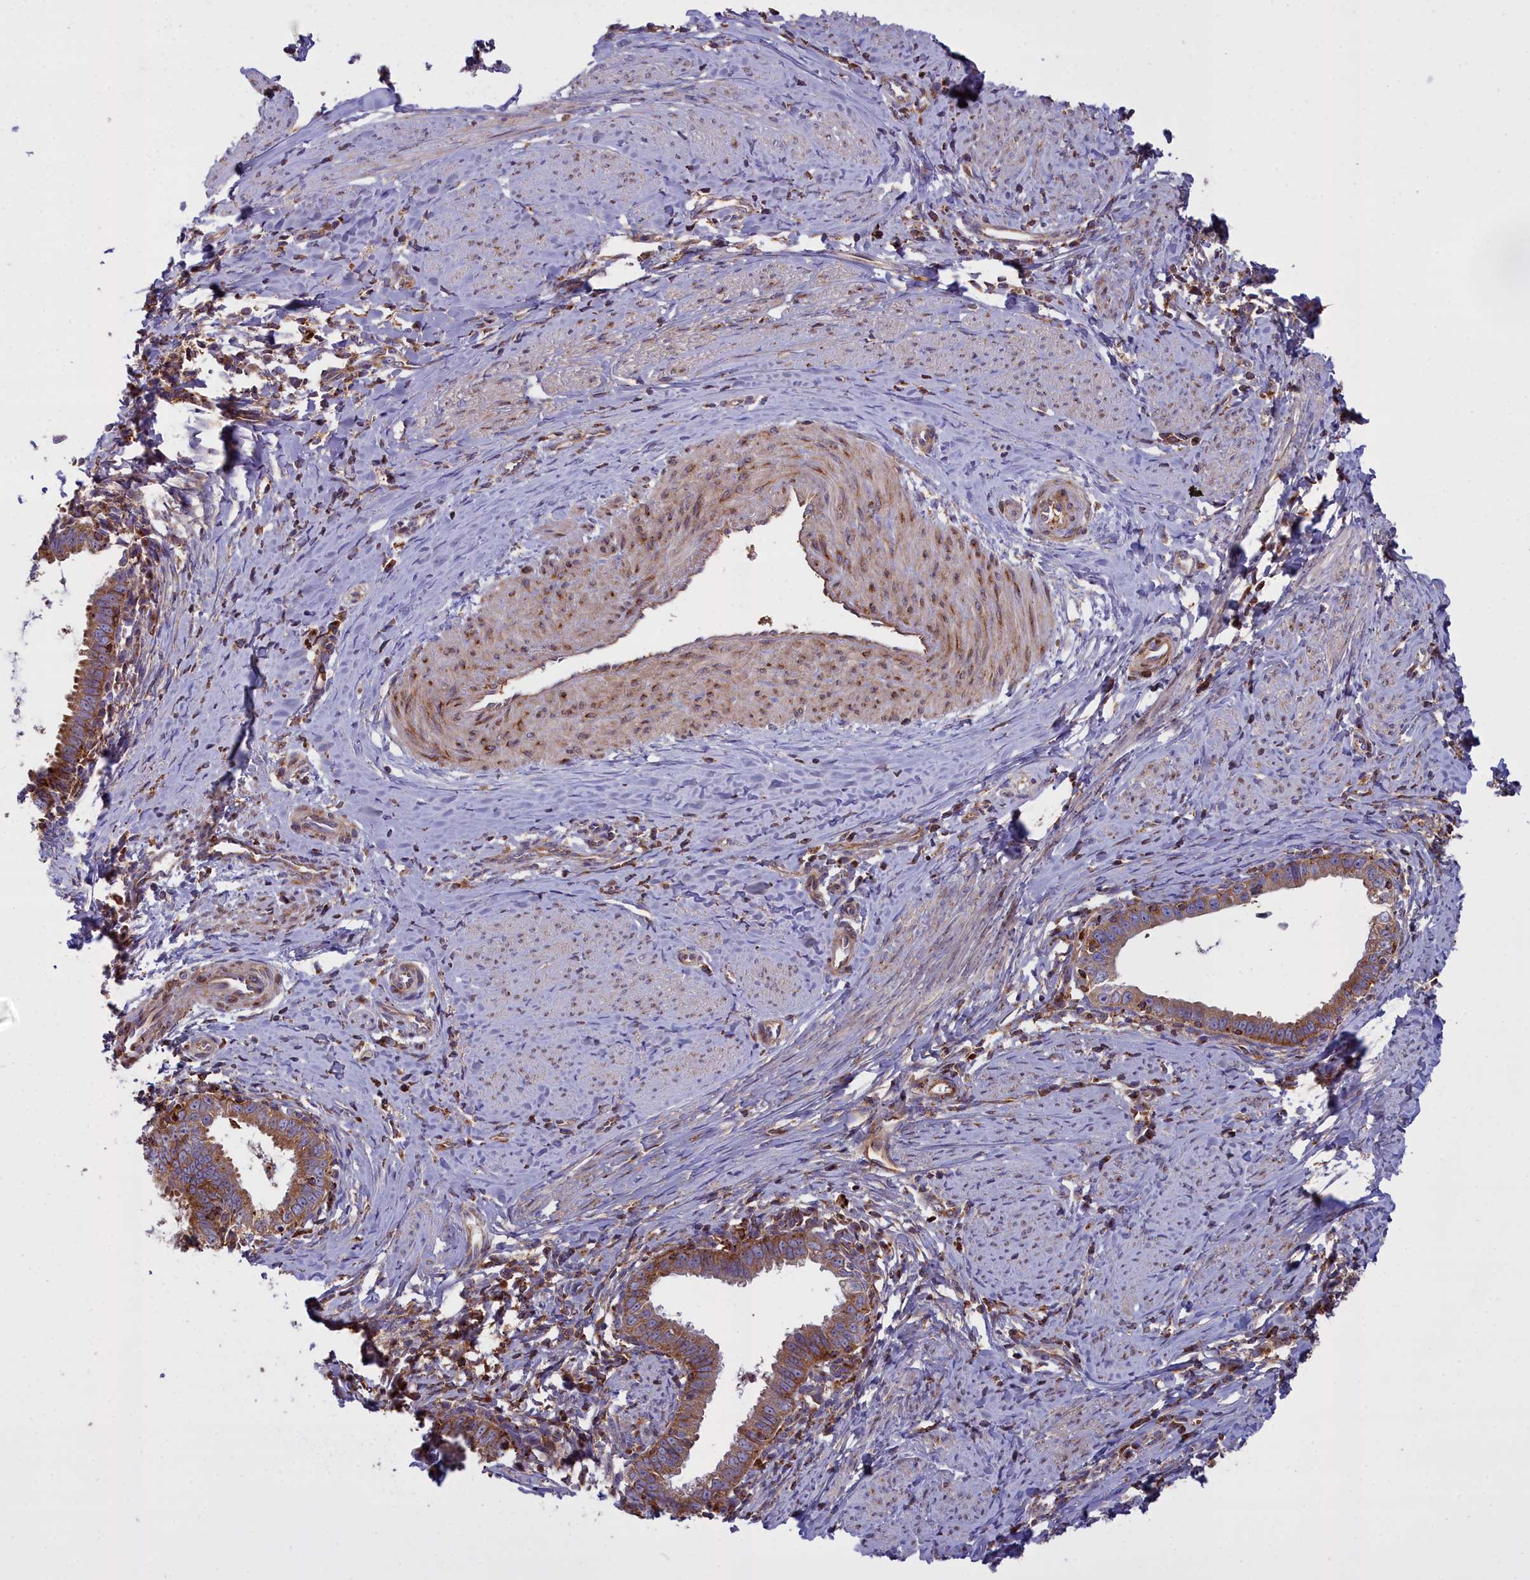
{"staining": {"intensity": "moderate", "quantity": ">75%", "location": "cytoplasmic/membranous"}, "tissue": "cervical cancer", "cell_type": "Tumor cells", "image_type": "cancer", "snomed": [{"axis": "morphology", "description": "Adenocarcinoma, NOS"}, {"axis": "topography", "description": "Cervix"}], "caption": "This histopathology image displays cervical adenocarcinoma stained with immunohistochemistry (IHC) to label a protein in brown. The cytoplasmic/membranous of tumor cells show moderate positivity for the protein. Nuclei are counter-stained blue.", "gene": "LNPEP", "patient": {"sex": "female", "age": 36}}